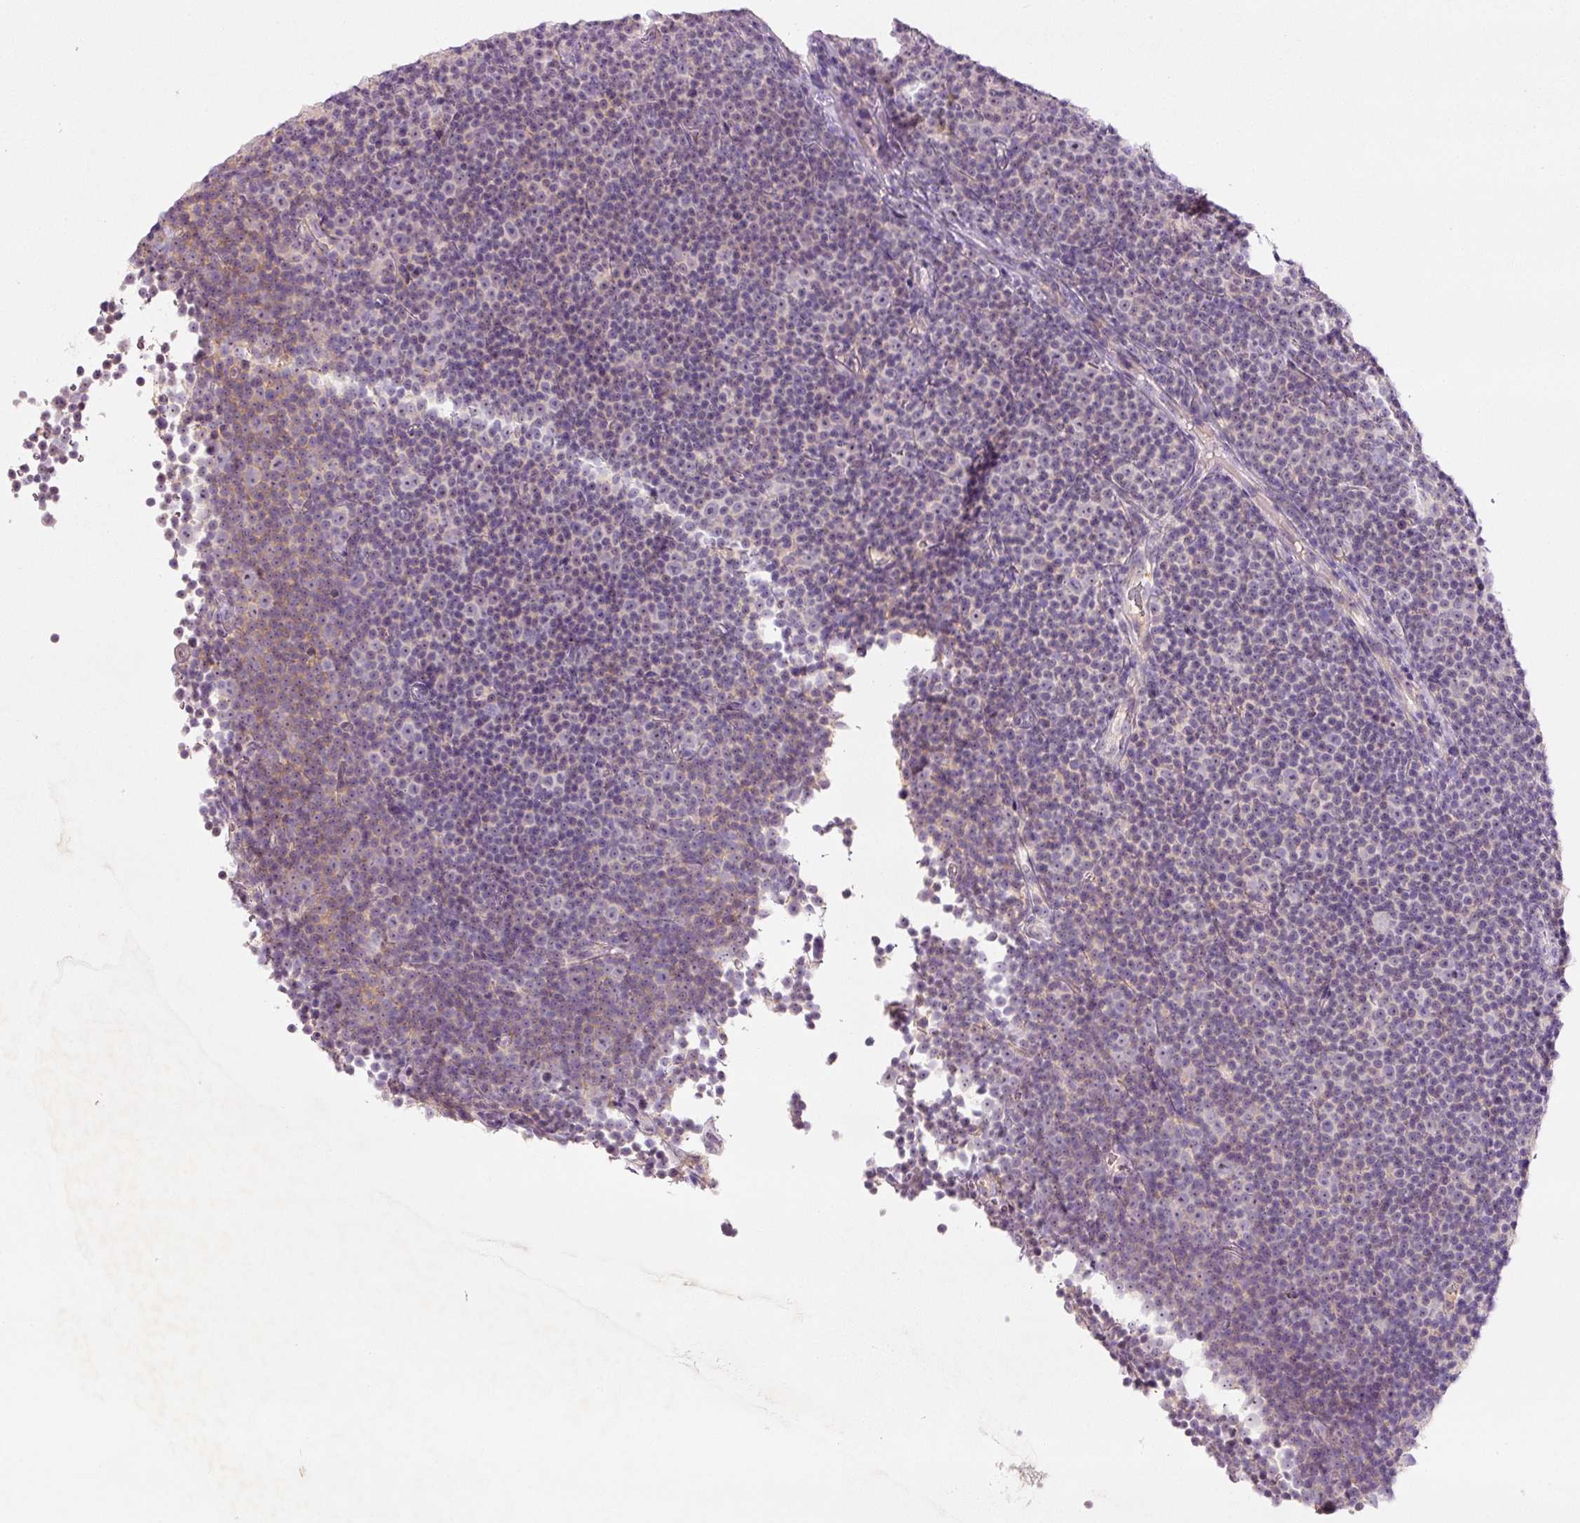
{"staining": {"intensity": "negative", "quantity": "none", "location": "none"}, "tissue": "lymphoma", "cell_type": "Tumor cells", "image_type": "cancer", "snomed": [{"axis": "morphology", "description": "Malignant lymphoma, non-Hodgkin's type, Low grade"}, {"axis": "topography", "description": "Lymph node"}], "caption": "Tumor cells show no significant expression in low-grade malignant lymphoma, non-Hodgkin's type. Brightfield microscopy of immunohistochemistry (IHC) stained with DAB (3,3'-diaminobenzidine) (brown) and hematoxylin (blue), captured at high magnification.", "gene": "TMEM37", "patient": {"sex": "female", "age": 67}}